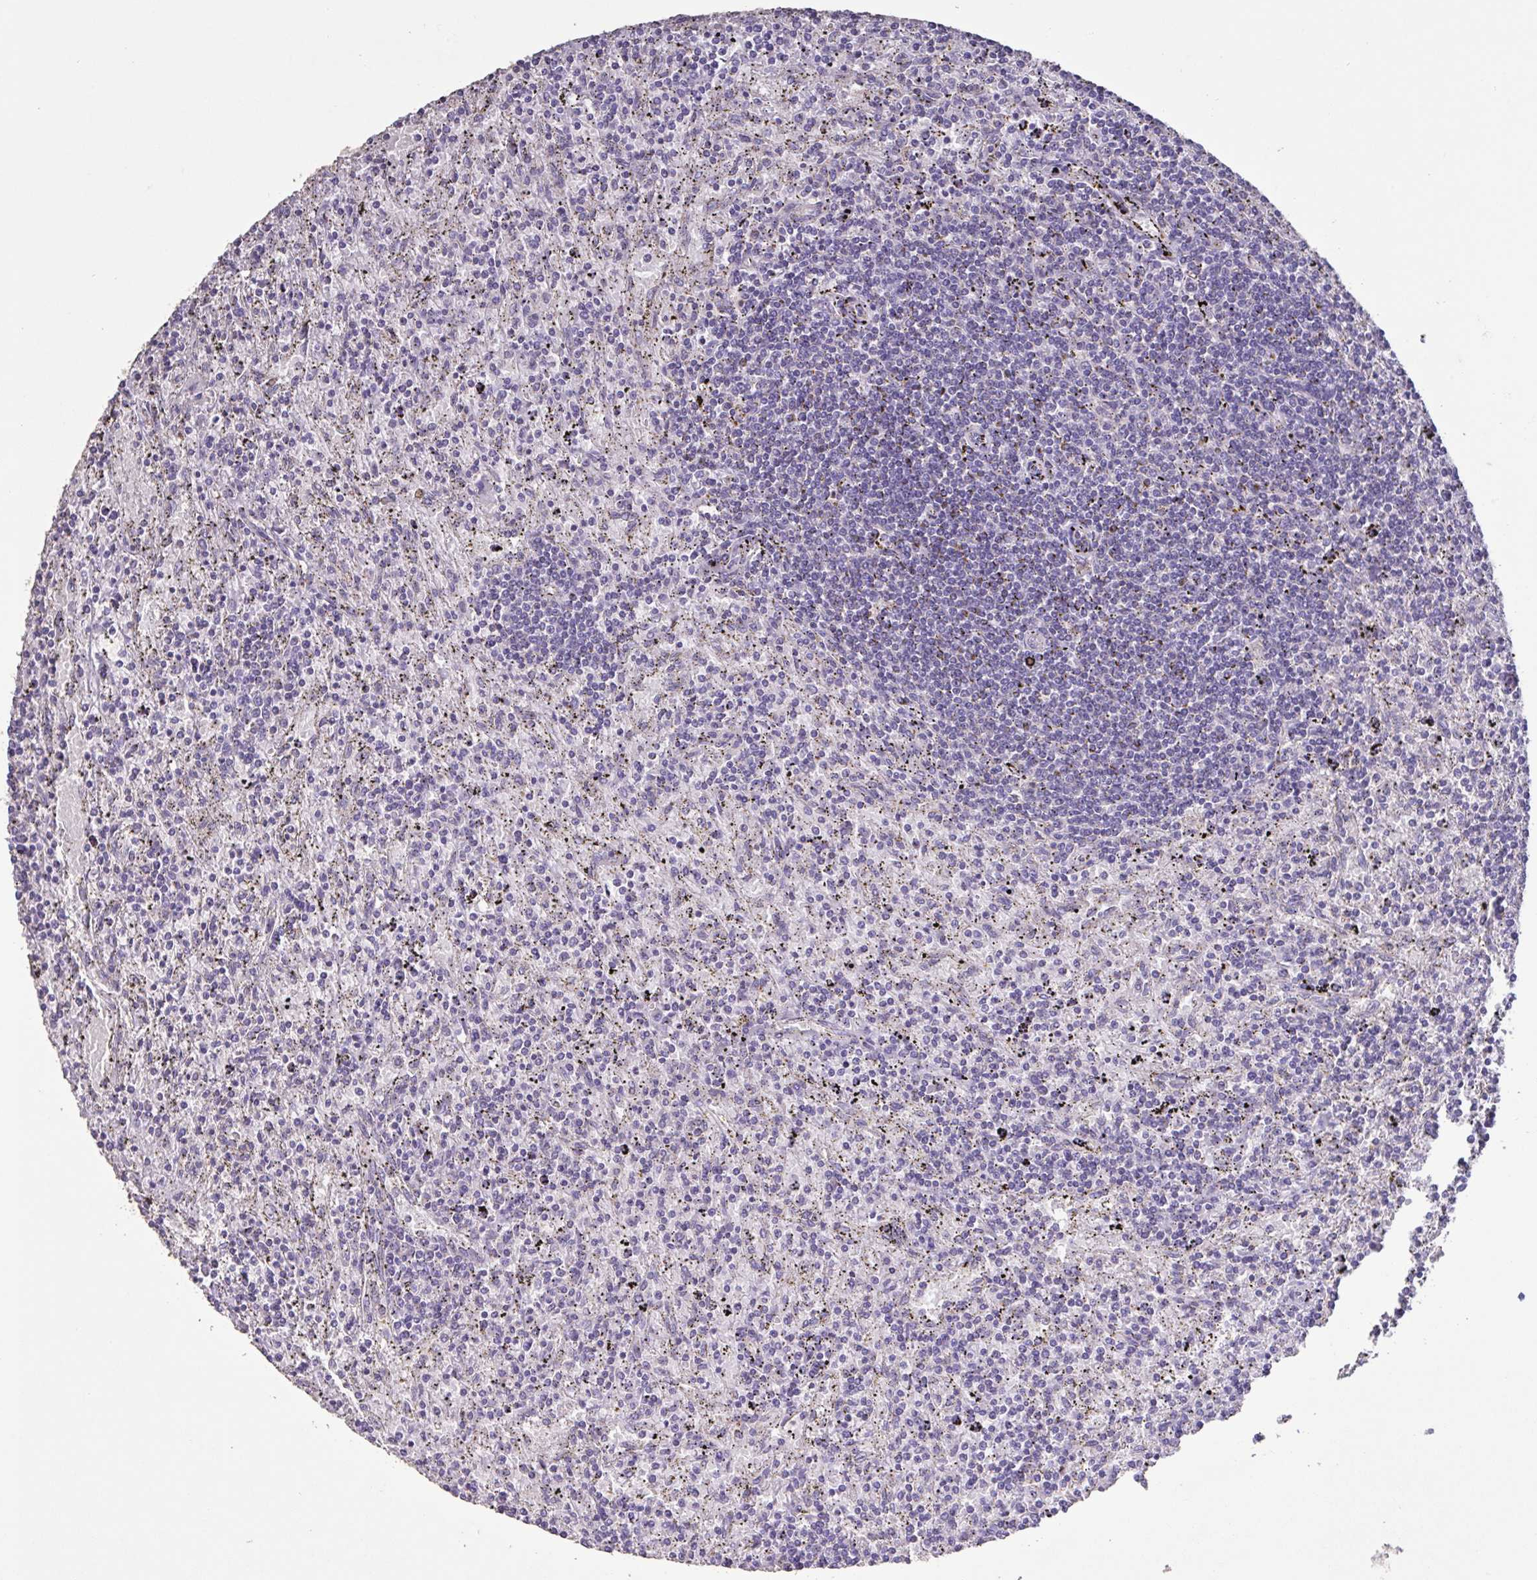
{"staining": {"intensity": "weak", "quantity": "<25%", "location": "cytoplasmic/membranous"}, "tissue": "lymphoma", "cell_type": "Tumor cells", "image_type": "cancer", "snomed": [{"axis": "morphology", "description": "Malignant lymphoma, non-Hodgkin's type, Low grade"}, {"axis": "topography", "description": "Spleen"}], "caption": "High power microscopy histopathology image of an IHC histopathology image of lymphoma, revealing no significant staining in tumor cells.", "gene": "CHMP5", "patient": {"sex": "male", "age": 76}}